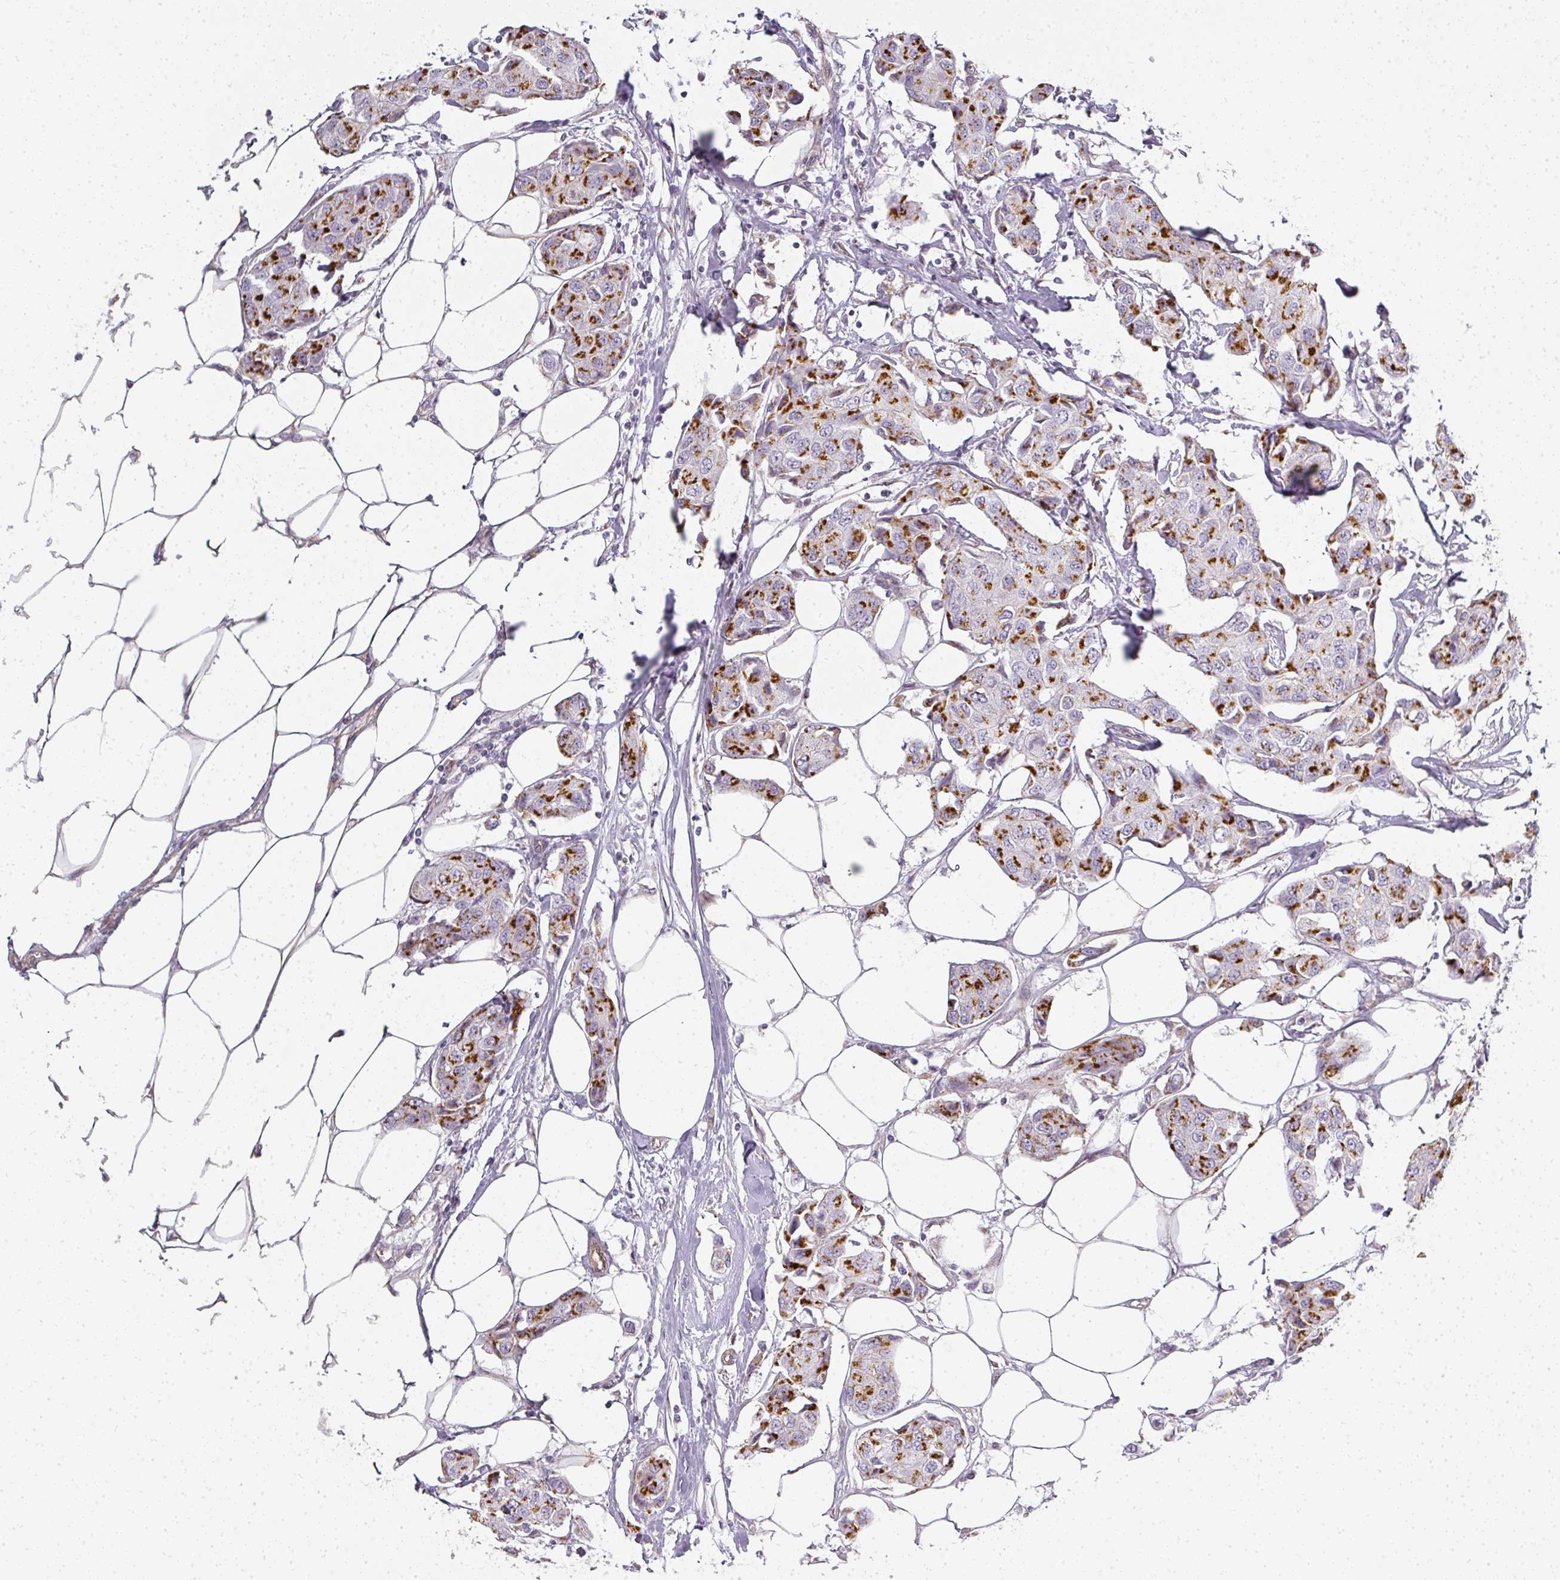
{"staining": {"intensity": "strong", "quantity": "25%-75%", "location": "cytoplasmic/membranous"}, "tissue": "breast cancer", "cell_type": "Tumor cells", "image_type": "cancer", "snomed": [{"axis": "morphology", "description": "Duct carcinoma"}, {"axis": "topography", "description": "Breast"}, {"axis": "topography", "description": "Lymph node"}], "caption": "The image shows a brown stain indicating the presence of a protein in the cytoplasmic/membranous of tumor cells in breast intraductal carcinoma.", "gene": "ATP8B2", "patient": {"sex": "female", "age": 80}}